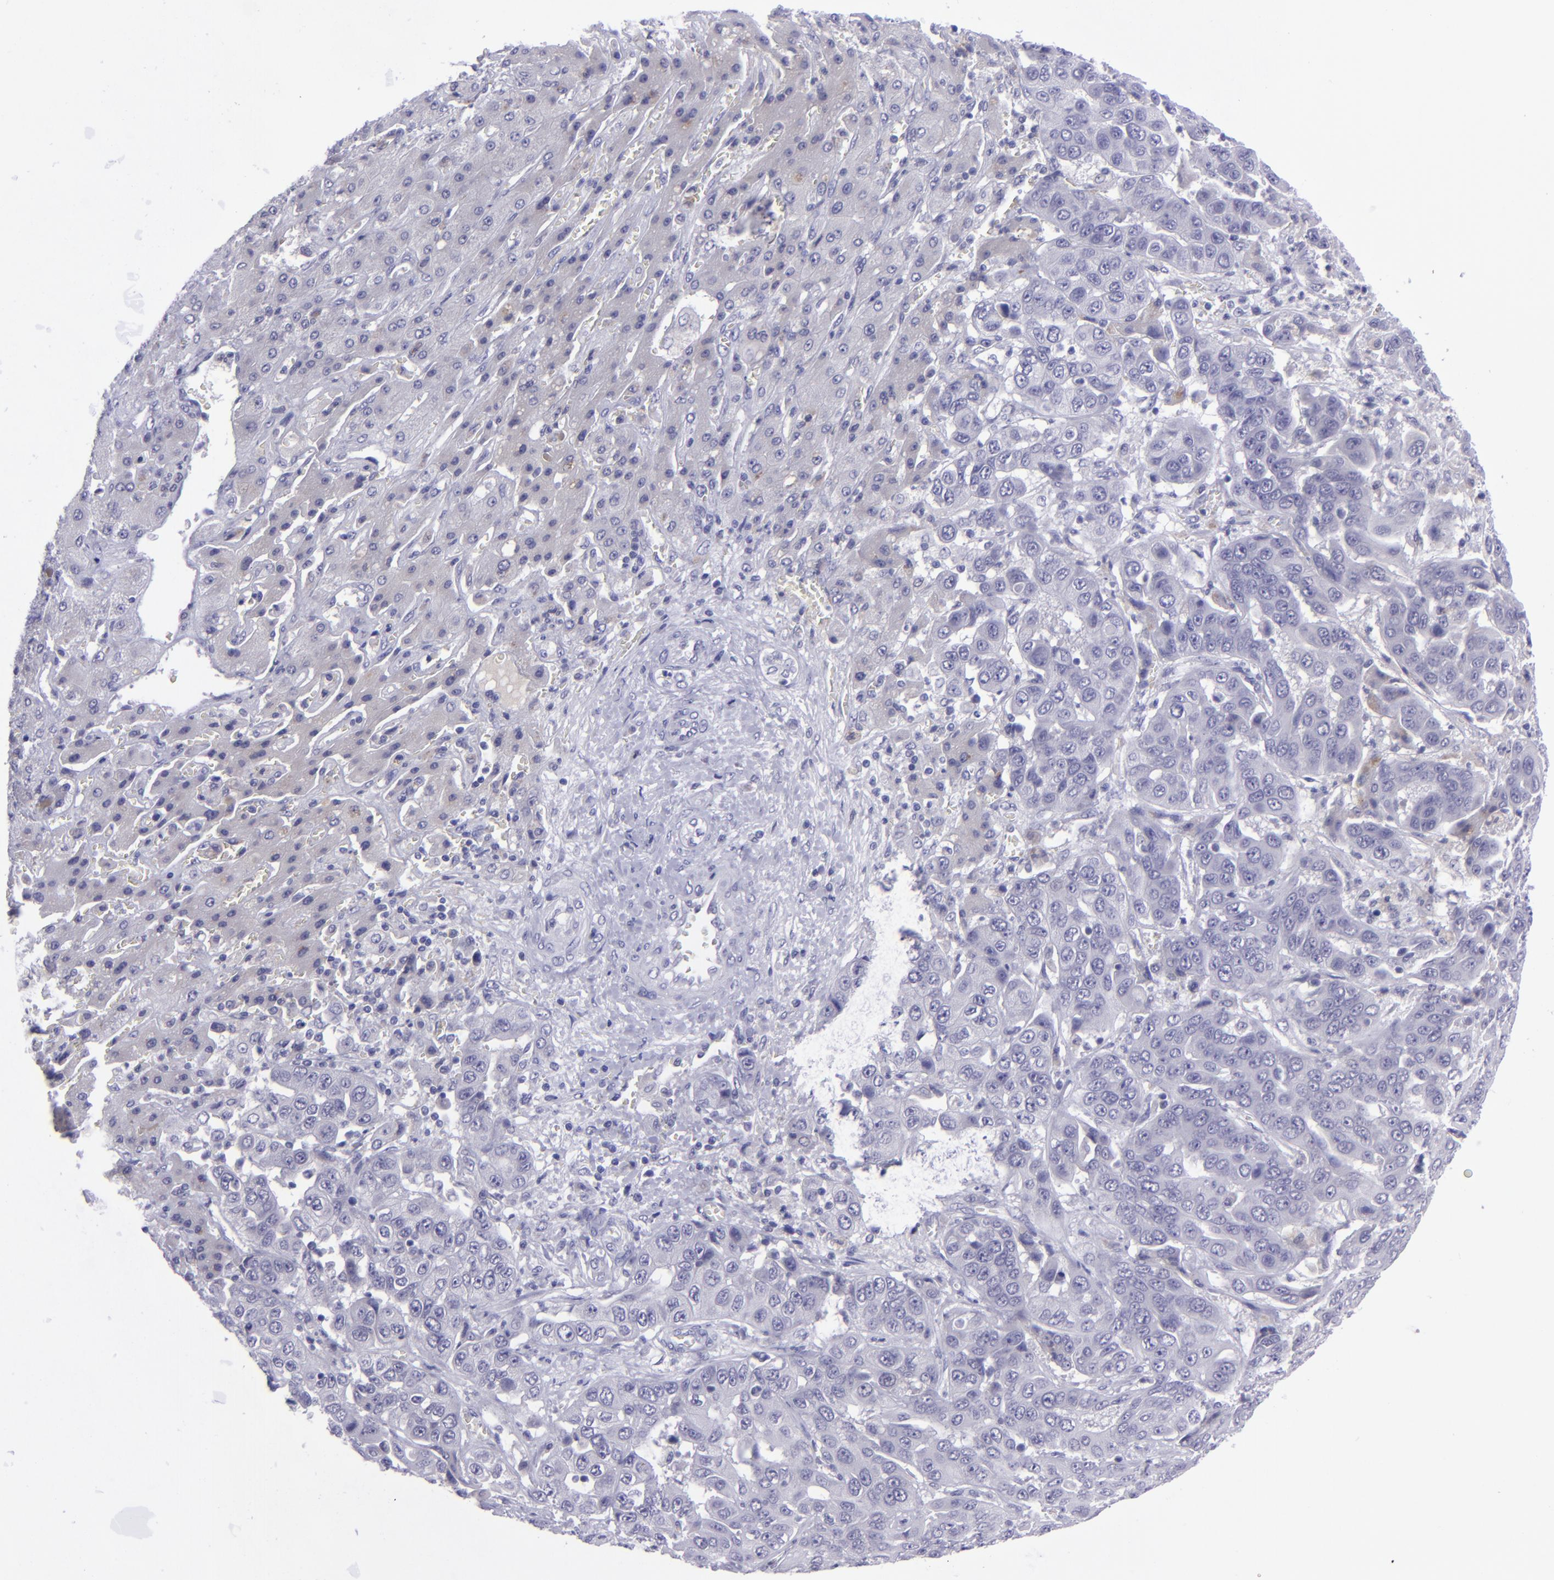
{"staining": {"intensity": "negative", "quantity": "none", "location": "none"}, "tissue": "liver cancer", "cell_type": "Tumor cells", "image_type": "cancer", "snomed": [{"axis": "morphology", "description": "Cholangiocarcinoma"}, {"axis": "topography", "description": "Liver"}], "caption": "A high-resolution image shows IHC staining of cholangiocarcinoma (liver), which displays no significant expression in tumor cells. (DAB immunohistochemistry, high magnification).", "gene": "POU2F2", "patient": {"sex": "female", "age": 52}}